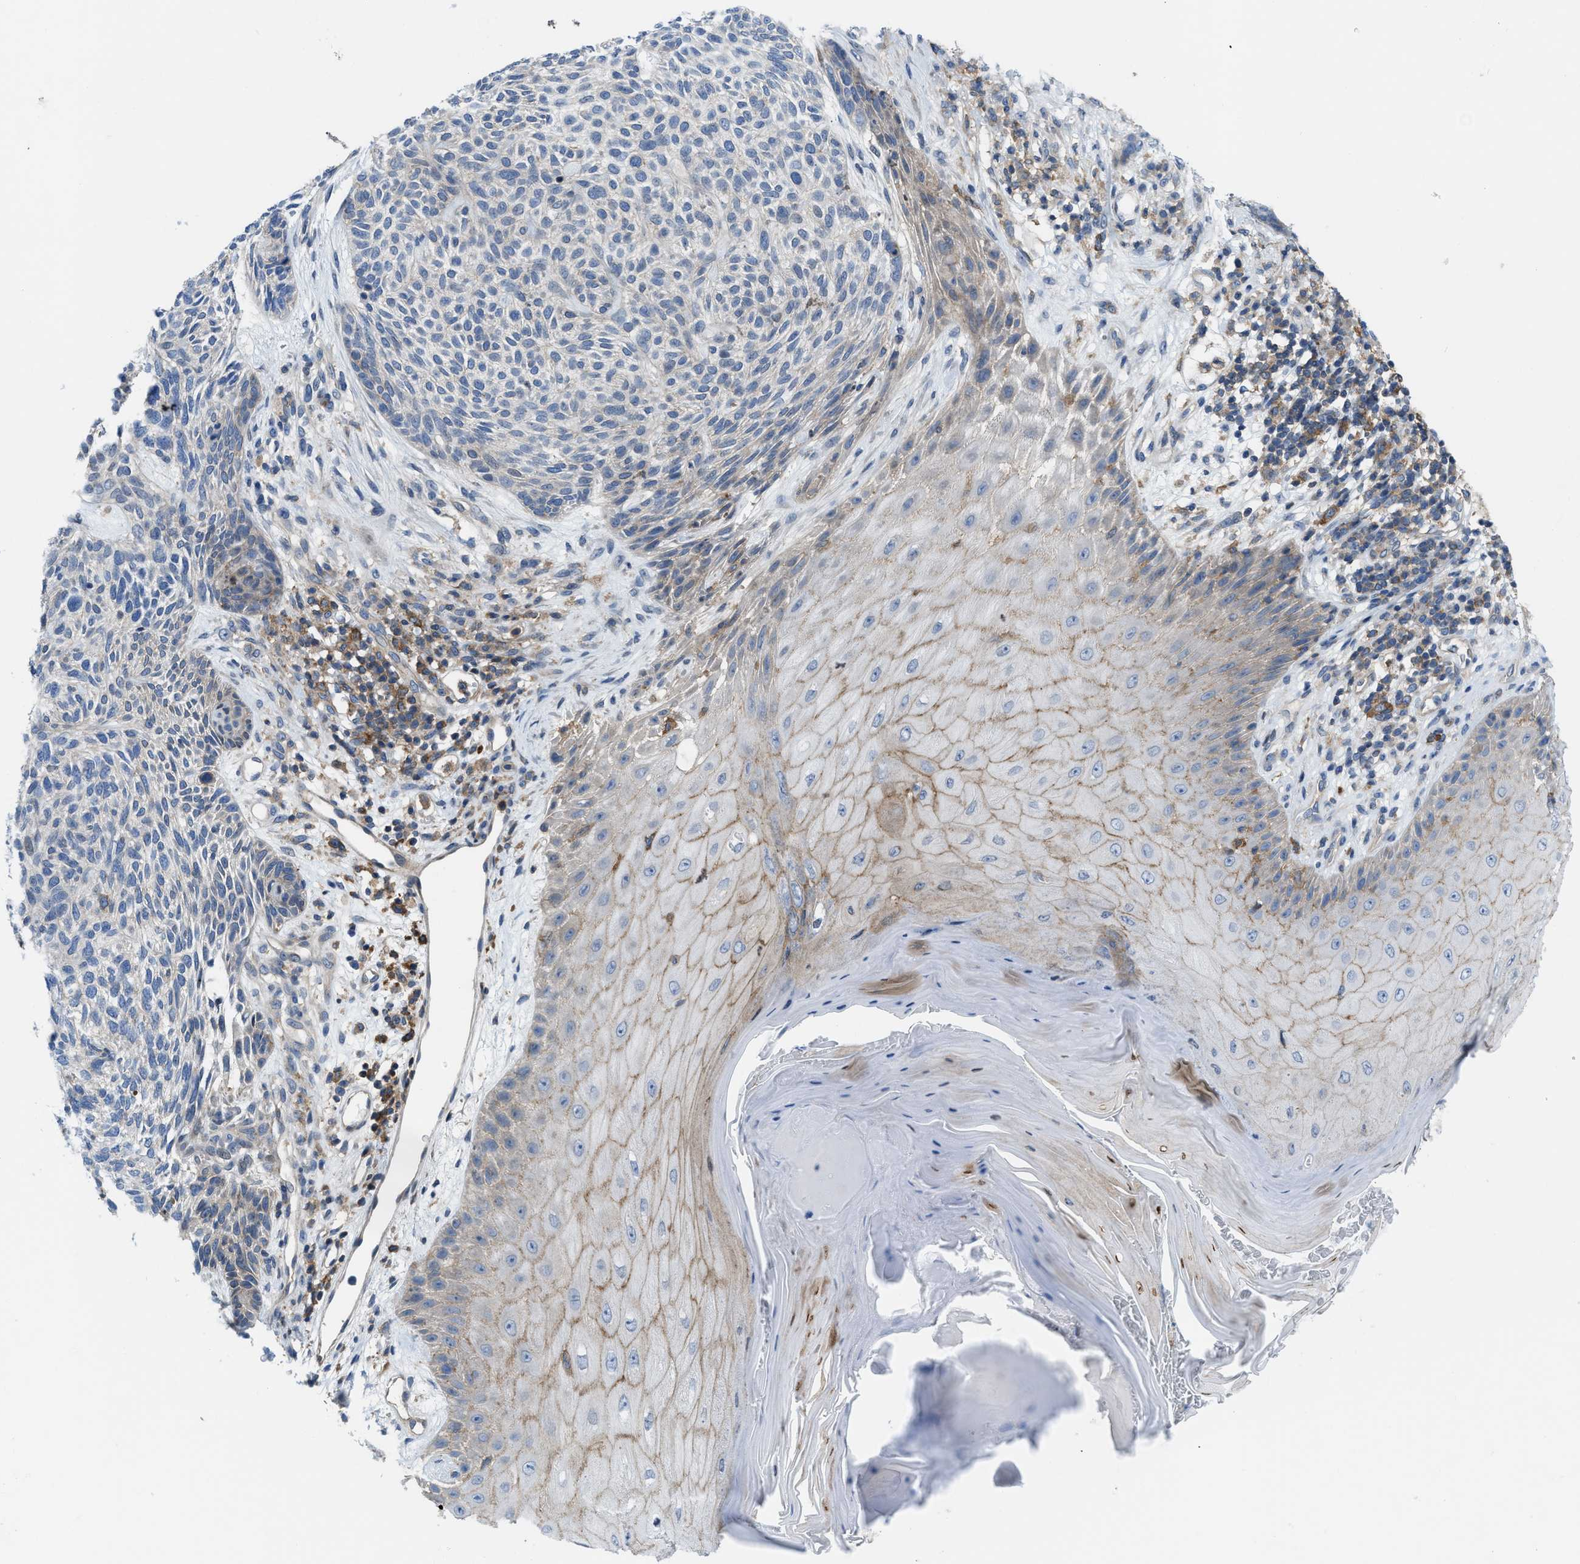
{"staining": {"intensity": "negative", "quantity": "none", "location": "none"}, "tissue": "skin cancer", "cell_type": "Tumor cells", "image_type": "cancer", "snomed": [{"axis": "morphology", "description": "Basal cell carcinoma"}, {"axis": "topography", "description": "Skin"}], "caption": "A micrograph of basal cell carcinoma (skin) stained for a protein displays no brown staining in tumor cells.", "gene": "MYO18A", "patient": {"sex": "male", "age": 55}}